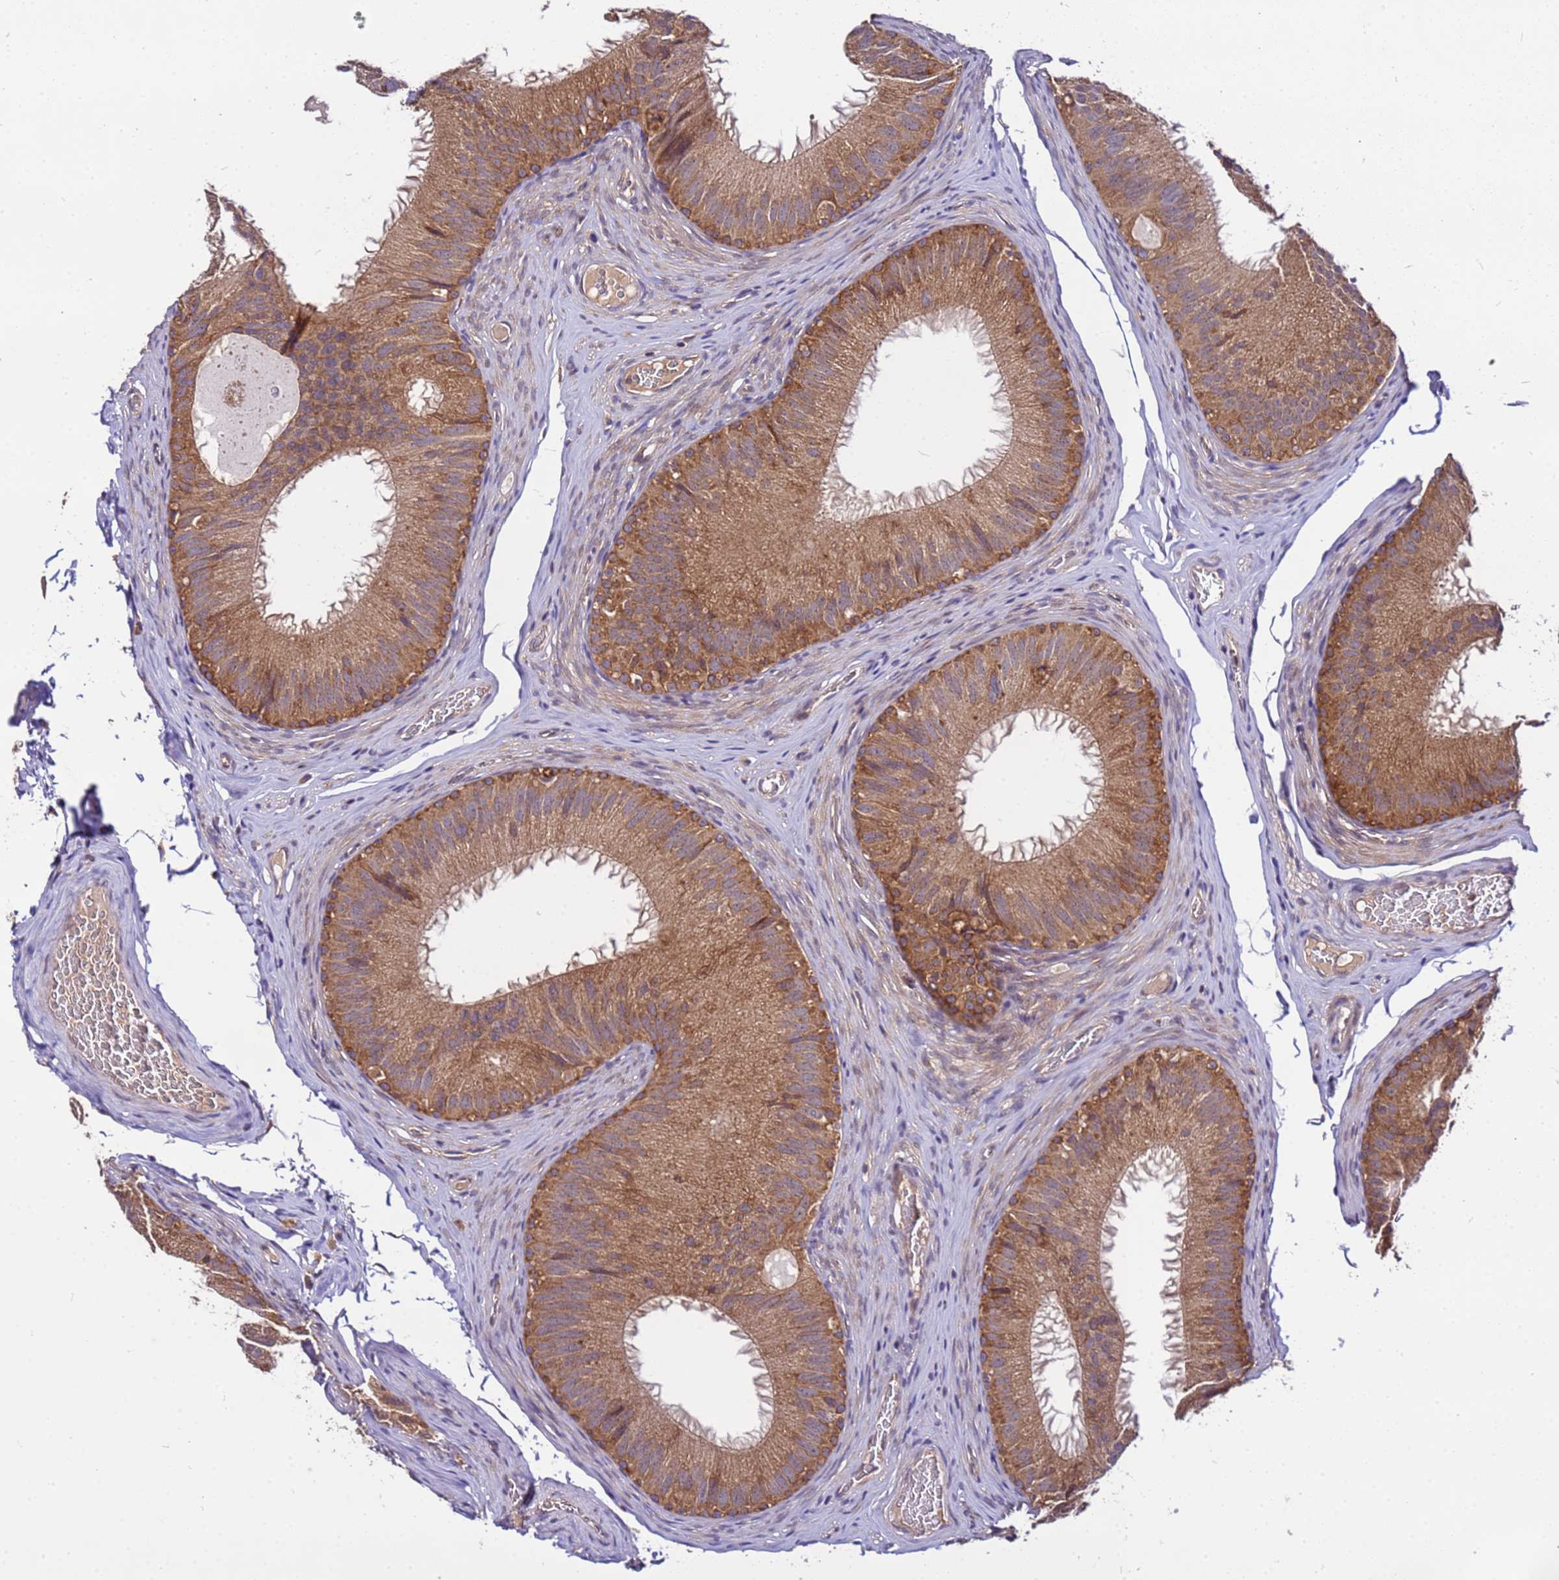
{"staining": {"intensity": "moderate", "quantity": ">75%", "location": "cytoplasmic/membranous"}, "tissue": "epididymis", "cell_type": "Glandular cells", "image_type": "normal", "snomed": [{"axis": "morphology", "description": "Normal tissue, NOS"}, {"axis": "topography", "description": "Epididymis"}], "caption": "About >75% of glandular cells in benign human epididymis reveal moderate cytoplasmic/membranous protein staining as visualized by brown immunohistochemical staining.", "gene": "GSPT2", "patient": {"sex": "male", "age": 34}}